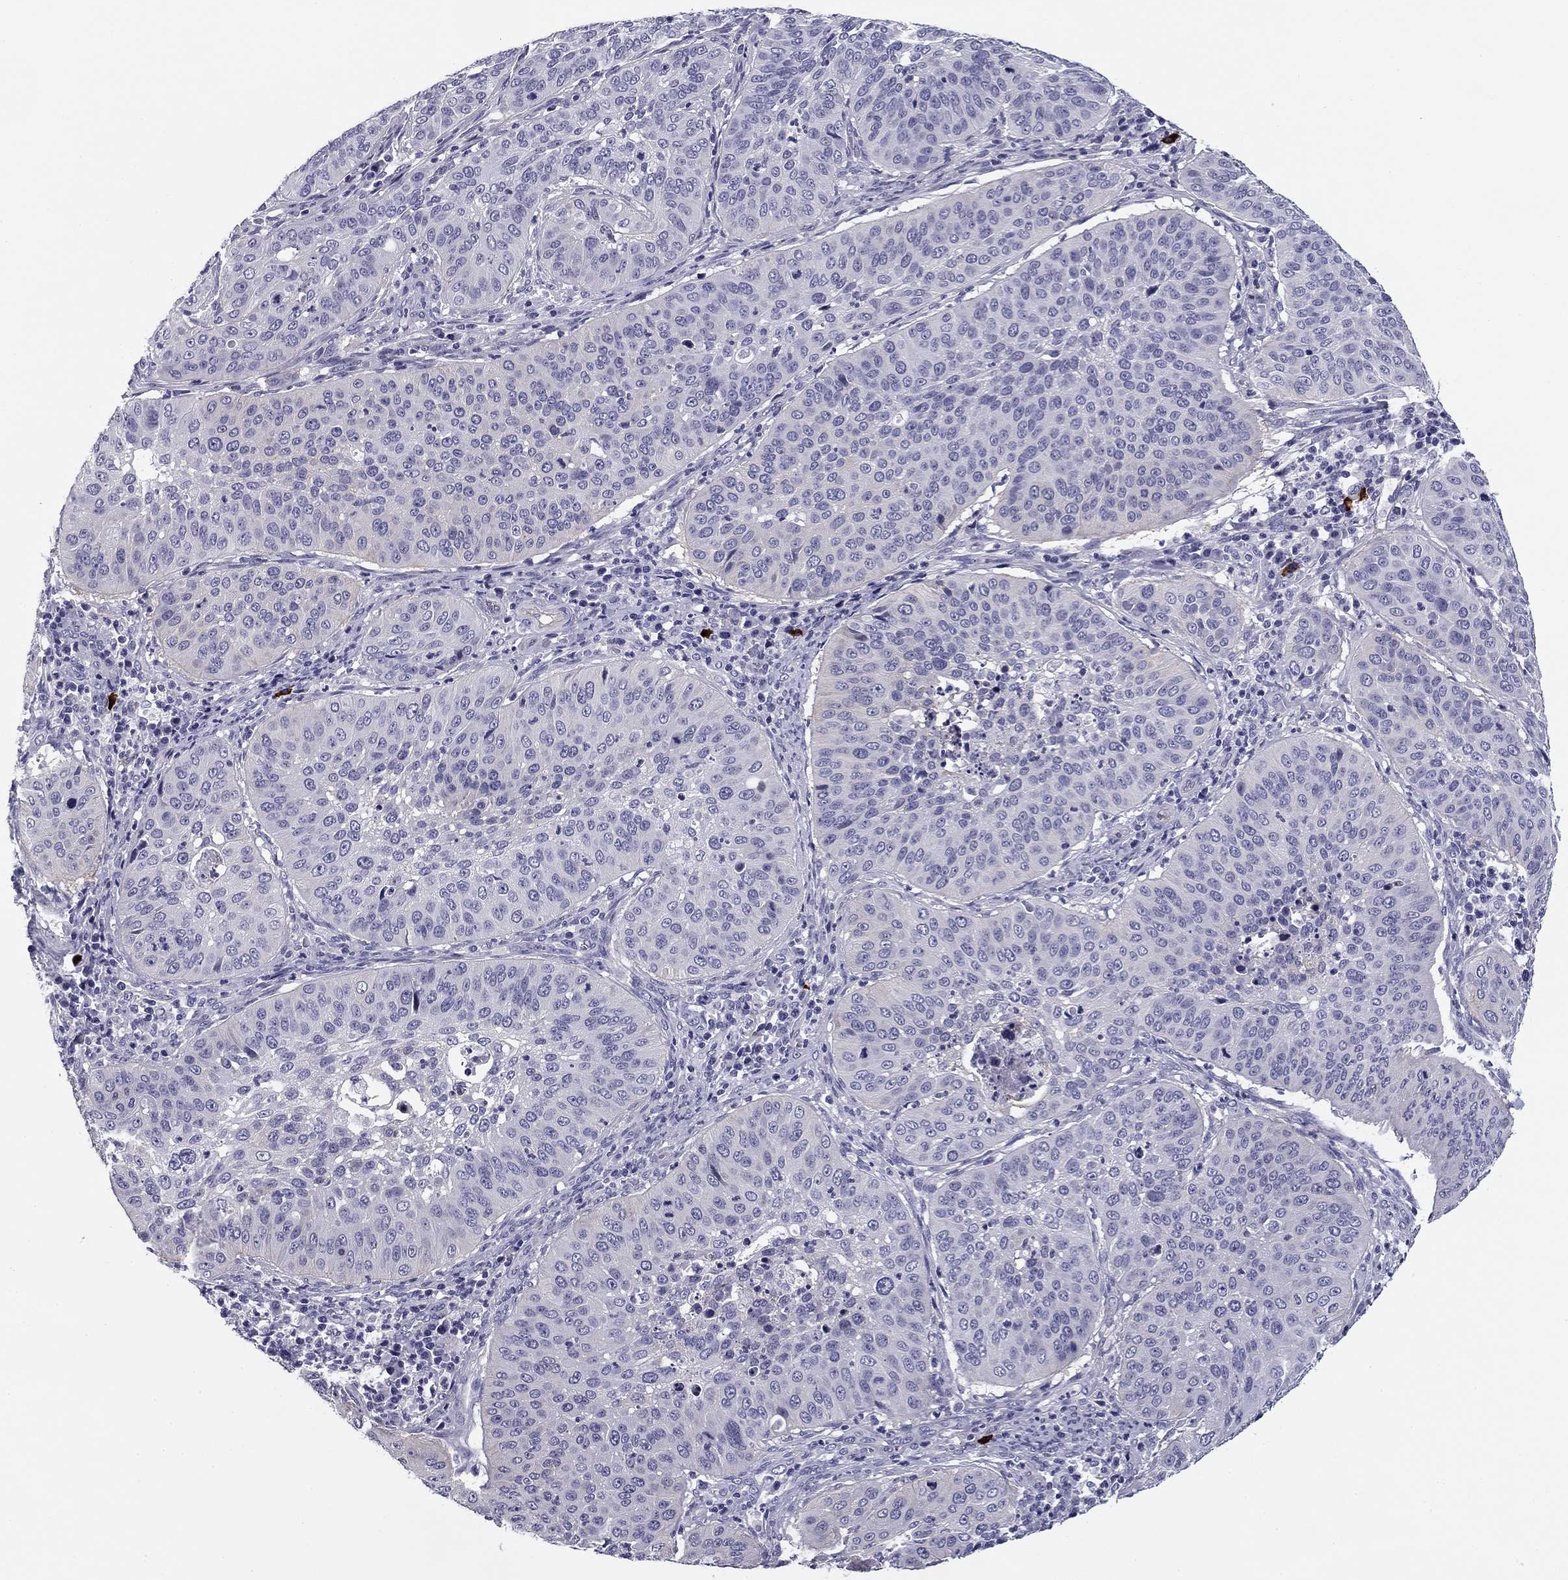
{"staining": {"intensity": "negative", "quantity": "none", "location": "none"}, "tissue": "cervical cancer", "cell_type": "Tumor cells", "image_type": "cancer", "snomed": [{"axis": "morphology", "description": "Normal tissue, NOS"}, {"axis": "morphology", "description": "Squamous cell carcinoma, NOS"}, {"axis": "topography", "description": "Cervix"}], "caption": "Immunohistochemistry image of cervical cancer (squamous cell carcinoma) stained for a protein (brown), which displays no positivity in tumor cells. Nuclei are stained in blue.", "gene": "FLNC", "patient": {"sex": "female", "age": 39}}